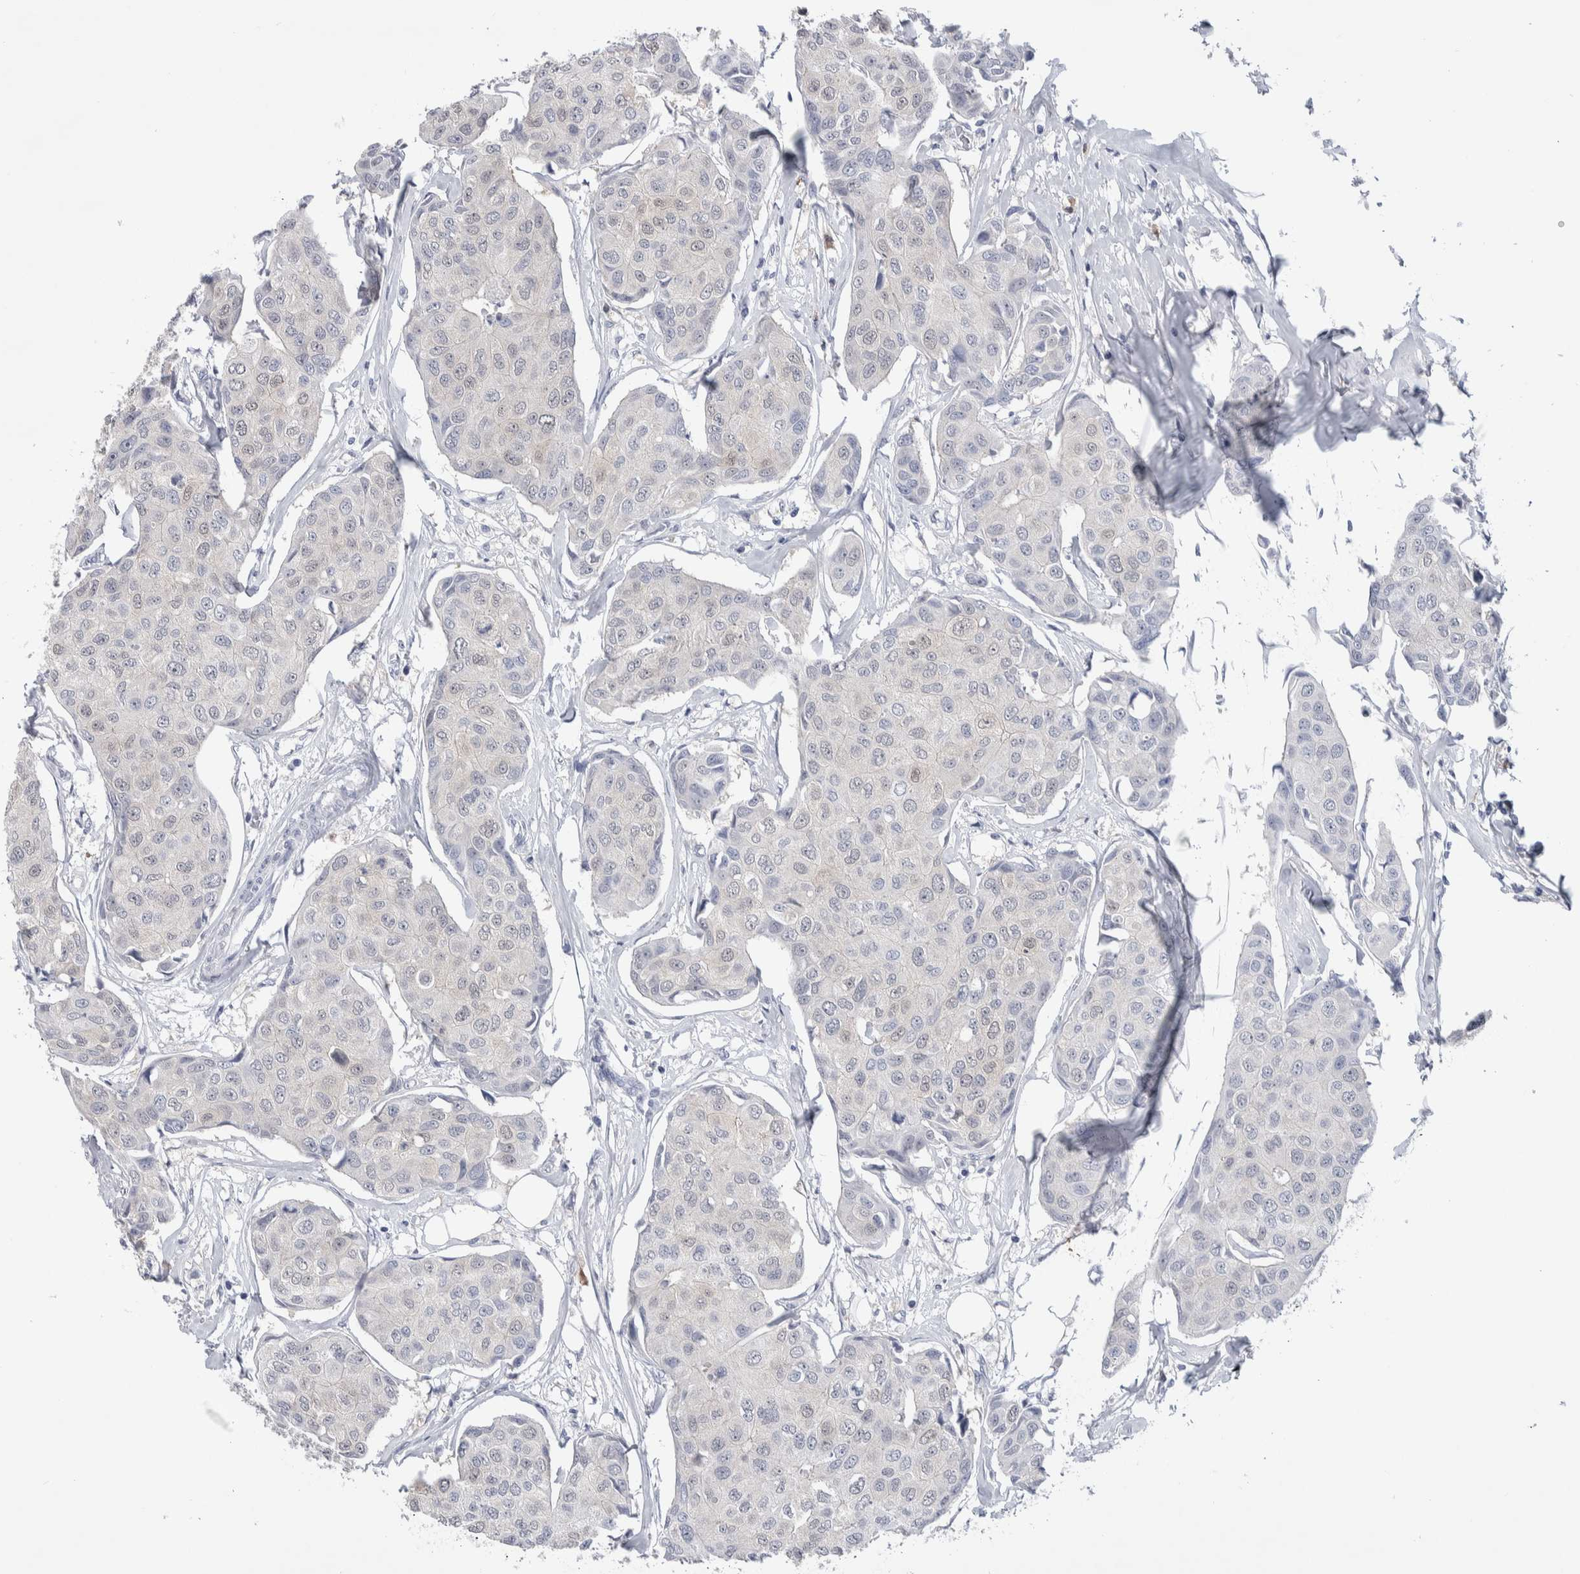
{"staining": {"intensity": "negative", "quantity": "none", "location": "none"}, "tissue": "breast cancer", "cell_type": "Tumor cells", "image_type": "cancer", "snomed": [{"axis": "morphology", "description": "Duct carcinoma"}, {"axis": "topography", "description": "Breast"}], "caption": "Human breast cancer (invasive ductal carcinoma) stained for a protein using immunohistochemistry (IHC) exhibits no positivity in tumor cells.", "gene": "LURAP1L", "patient": {"sex": "female", "age": 80}}